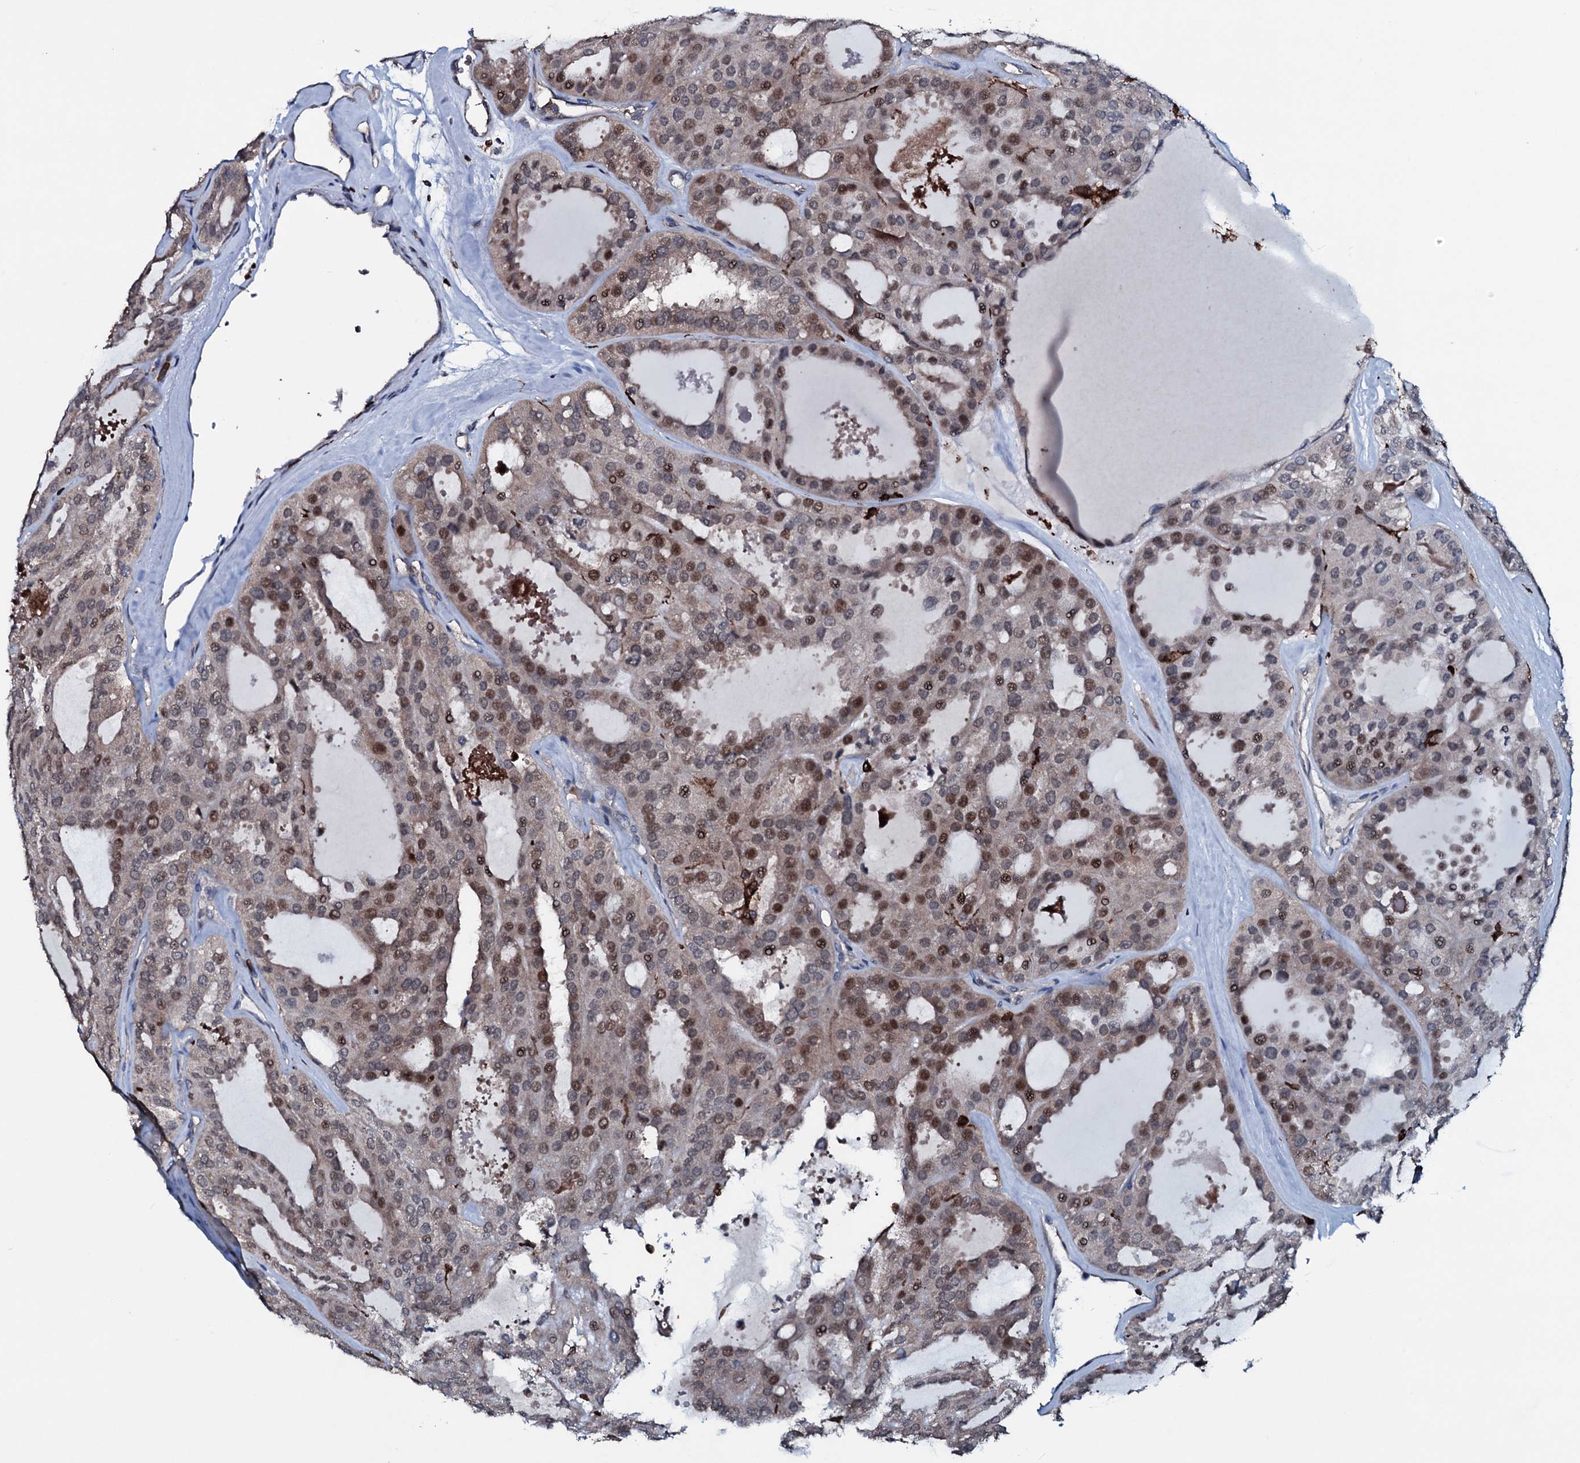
{"staining": {"intensity": "moderate", "quantity": "25%-75%", "location": "nuclear"}, "tissue": "thyroid cancer", "cell_type": "Tumor cells", "image_type": "cancer", "snomed": [{"axis": "morphology", "description": "Follicular adenoma carcinoma, NOS"}, {"axis": "topography", "description": "Thyroid gland"}], "caption": "Thyroid cancer stained for a protein shows moderate nuclear positivity in tumor cells.", "gene": "OGFOD2", "patient": {"sex": "male", "age": 75}}